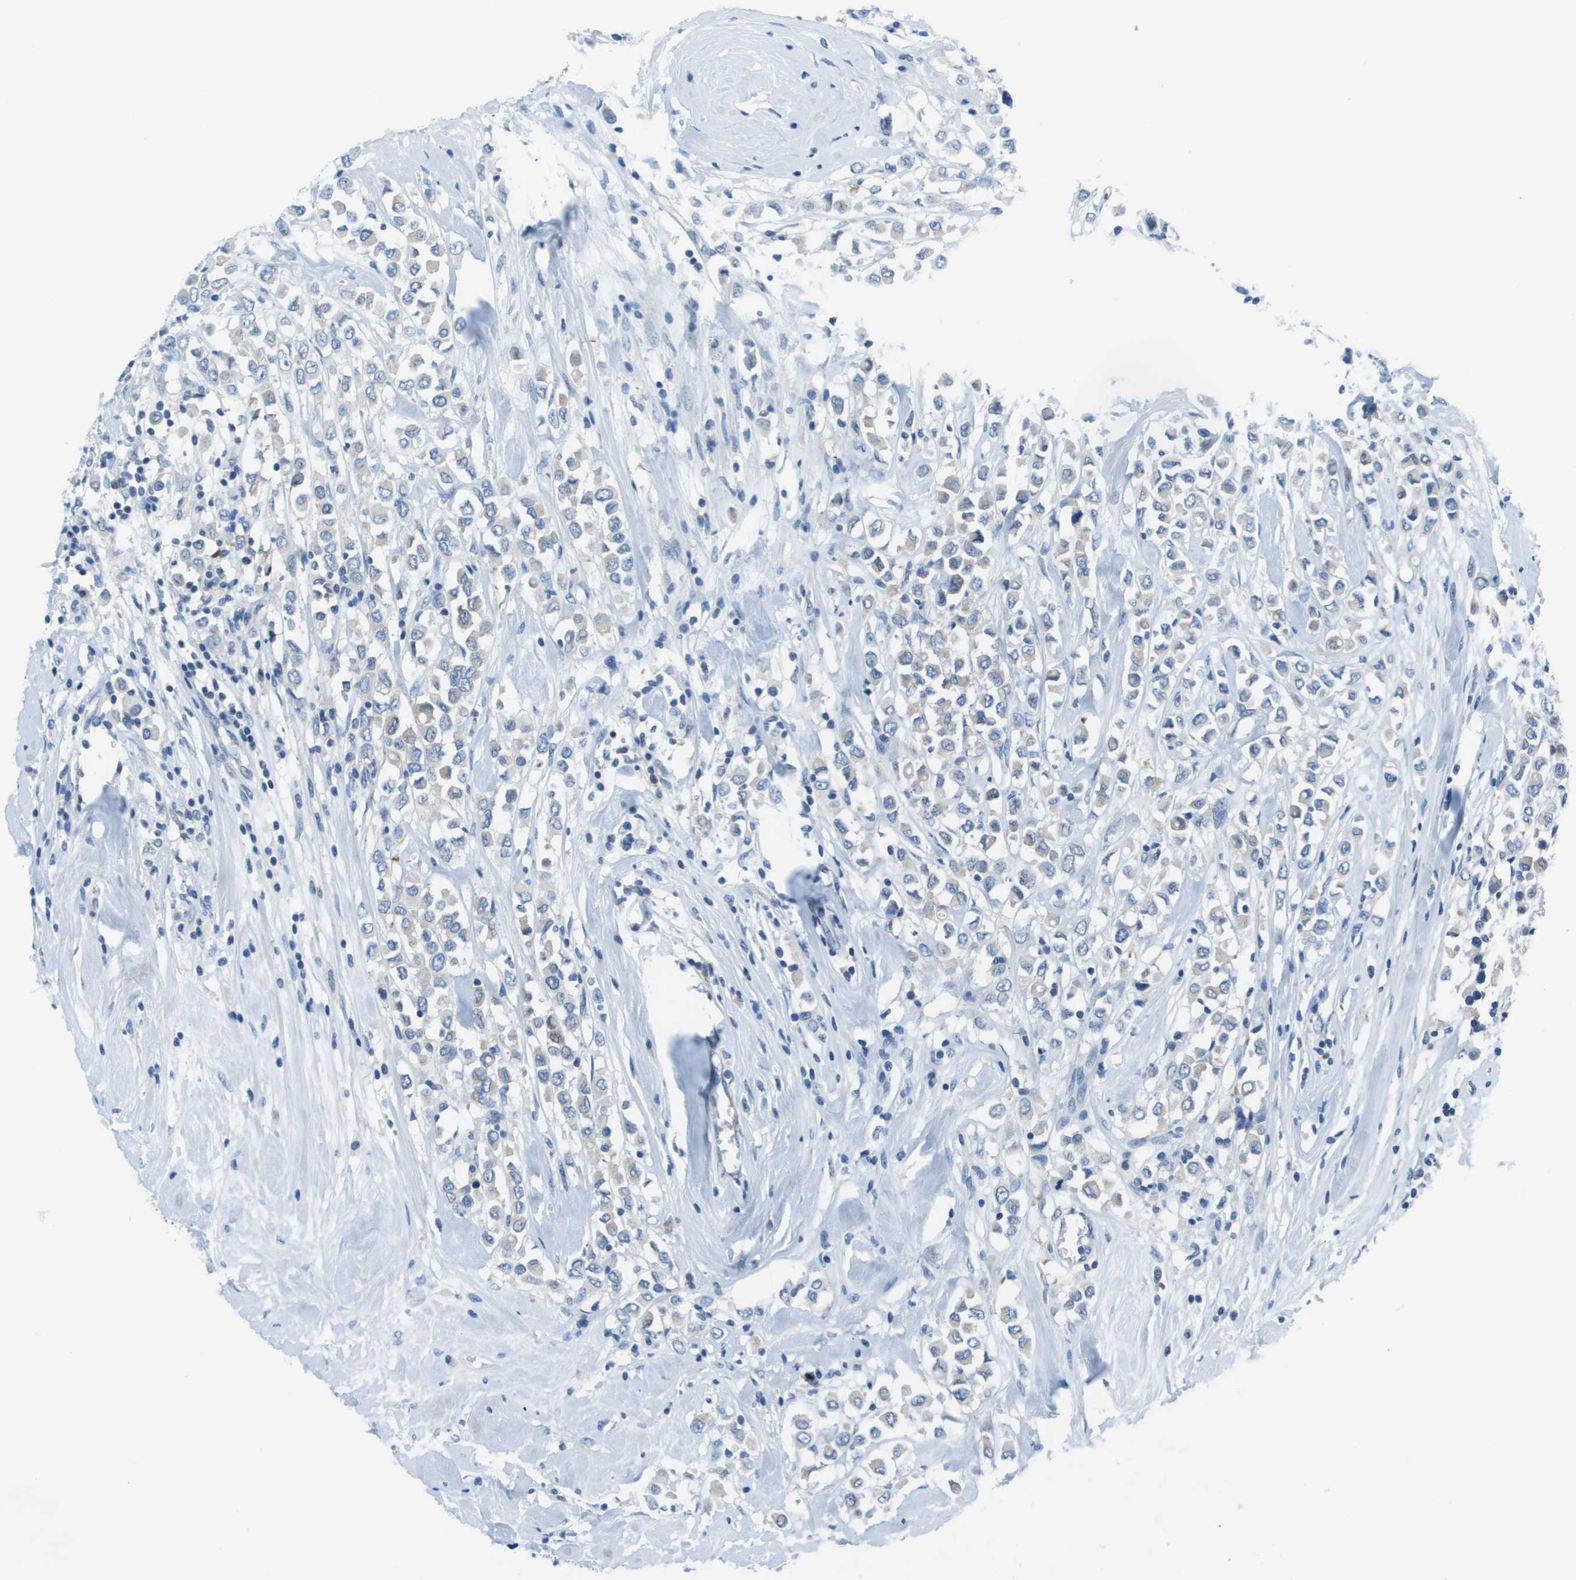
{"staining": {"intensity": "weak", "quantity": "<25%", "location": "cytoplasmic/membranous"}, "tissue": "breast cancer", "cell_type": "Tumor cells", "image_type": "cancer", "snomed": [{"axis": "morphology", "description": "Duct carcinoma"}, {"axis": "topography", "description": "Breast"}], "caption": "This is an IHC histopathology image of breast cancer (infiltrating ductal carcinoma). There is no staining in tumor cells.", "gene": "STIP1", "patient": {"sex": "female", "age": 61}}